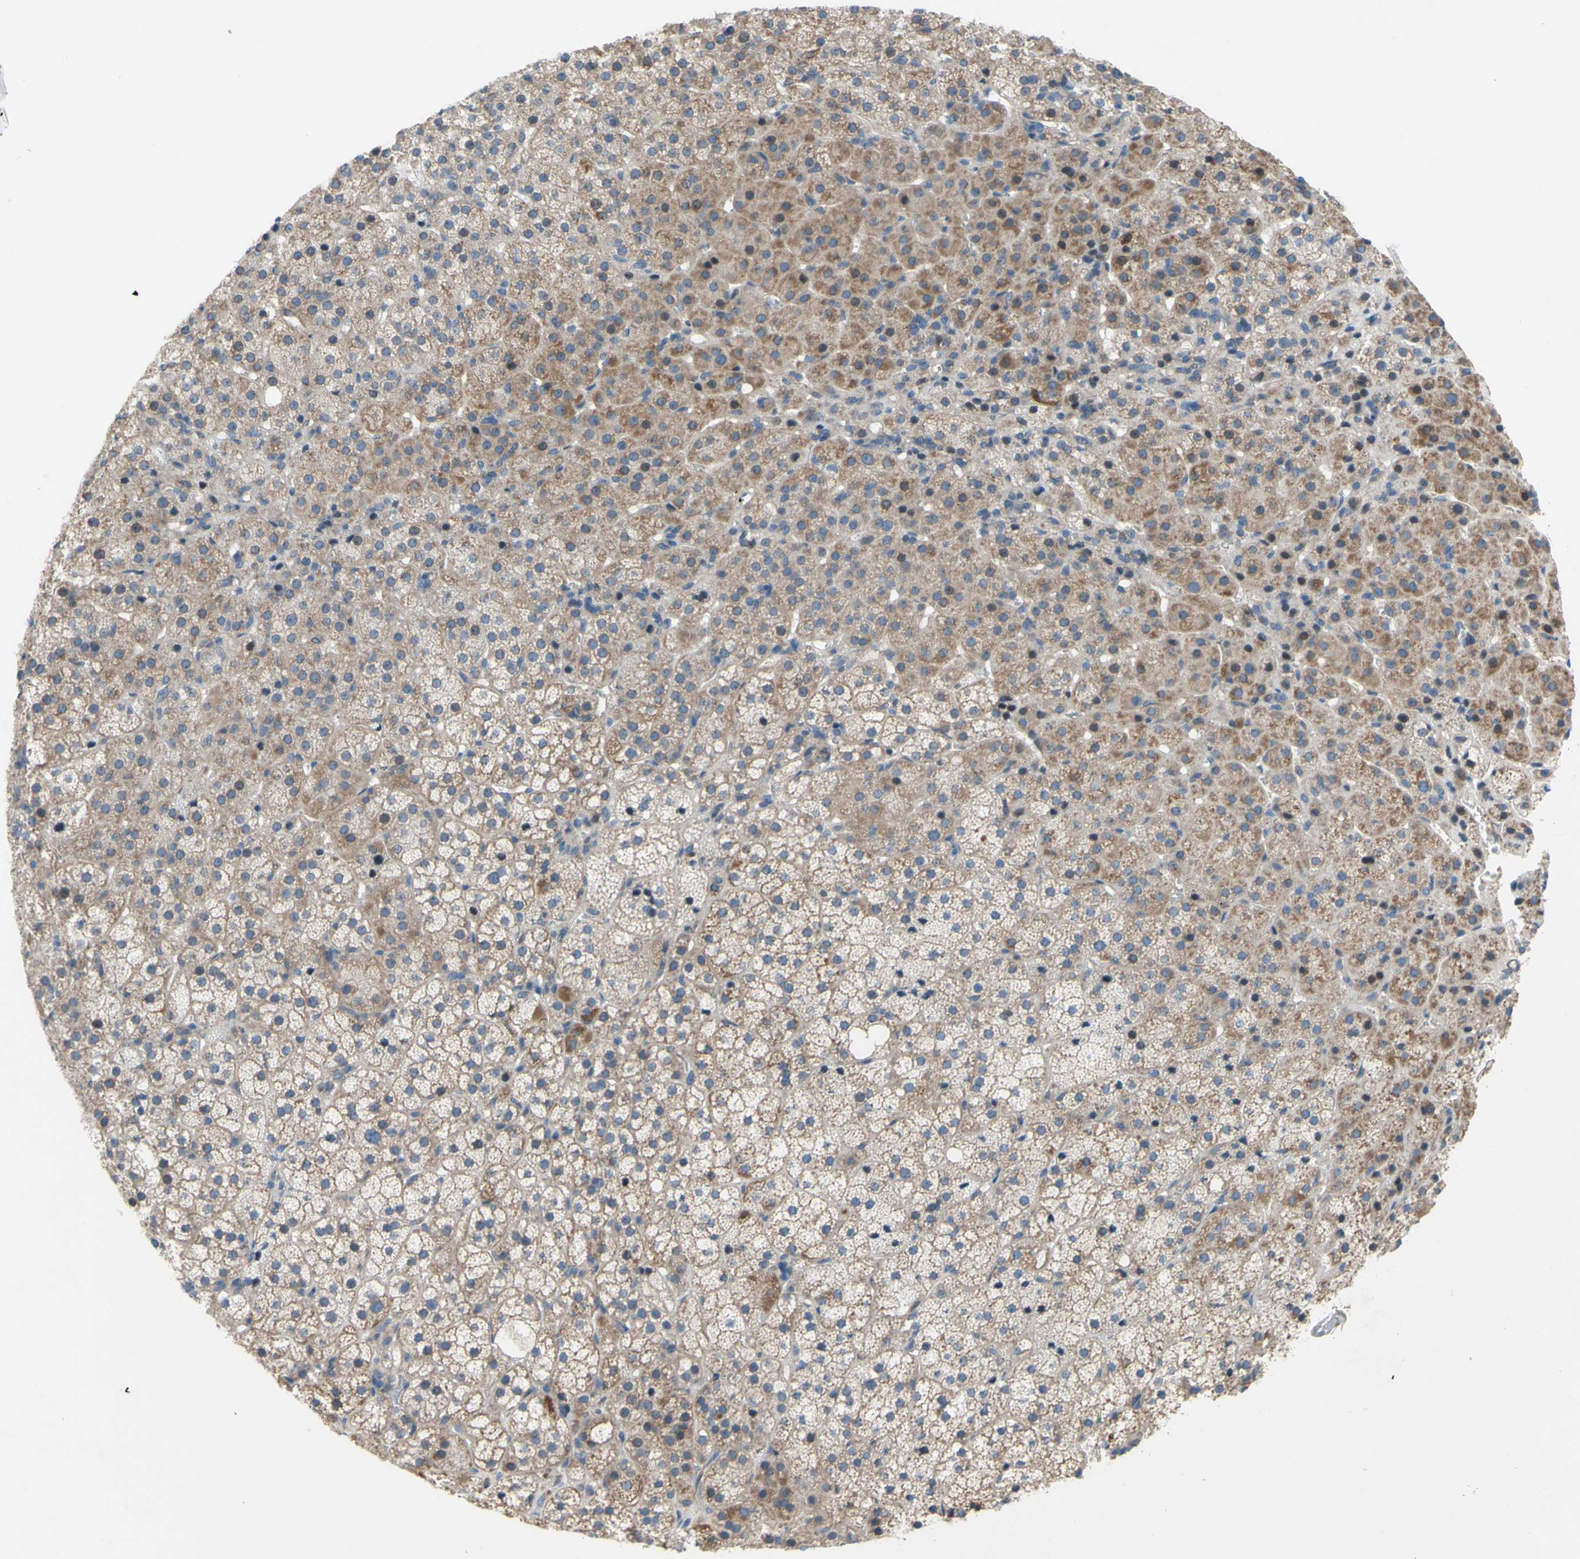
{"staining": {"intensity": "moderate", "quantity": ">75%", "location": "cytoplasmic/membranous"}, "tissue": "adrenal gland", "cell_type": "Glandular cells", "image_type": "normal", "snomed": [{"axis": "morphology", "description": "Normal tissue, NOS"}, {"axis": "topography", "description": "Adrenal gland"}], "caption": "Glandular cells exhibit moderate cytoplasmic/membranous positivity in about >75% of cells in normal adrenal gland.", "gene": "GRAMD2B", "patient": {"sex": "female", "age": 57}}